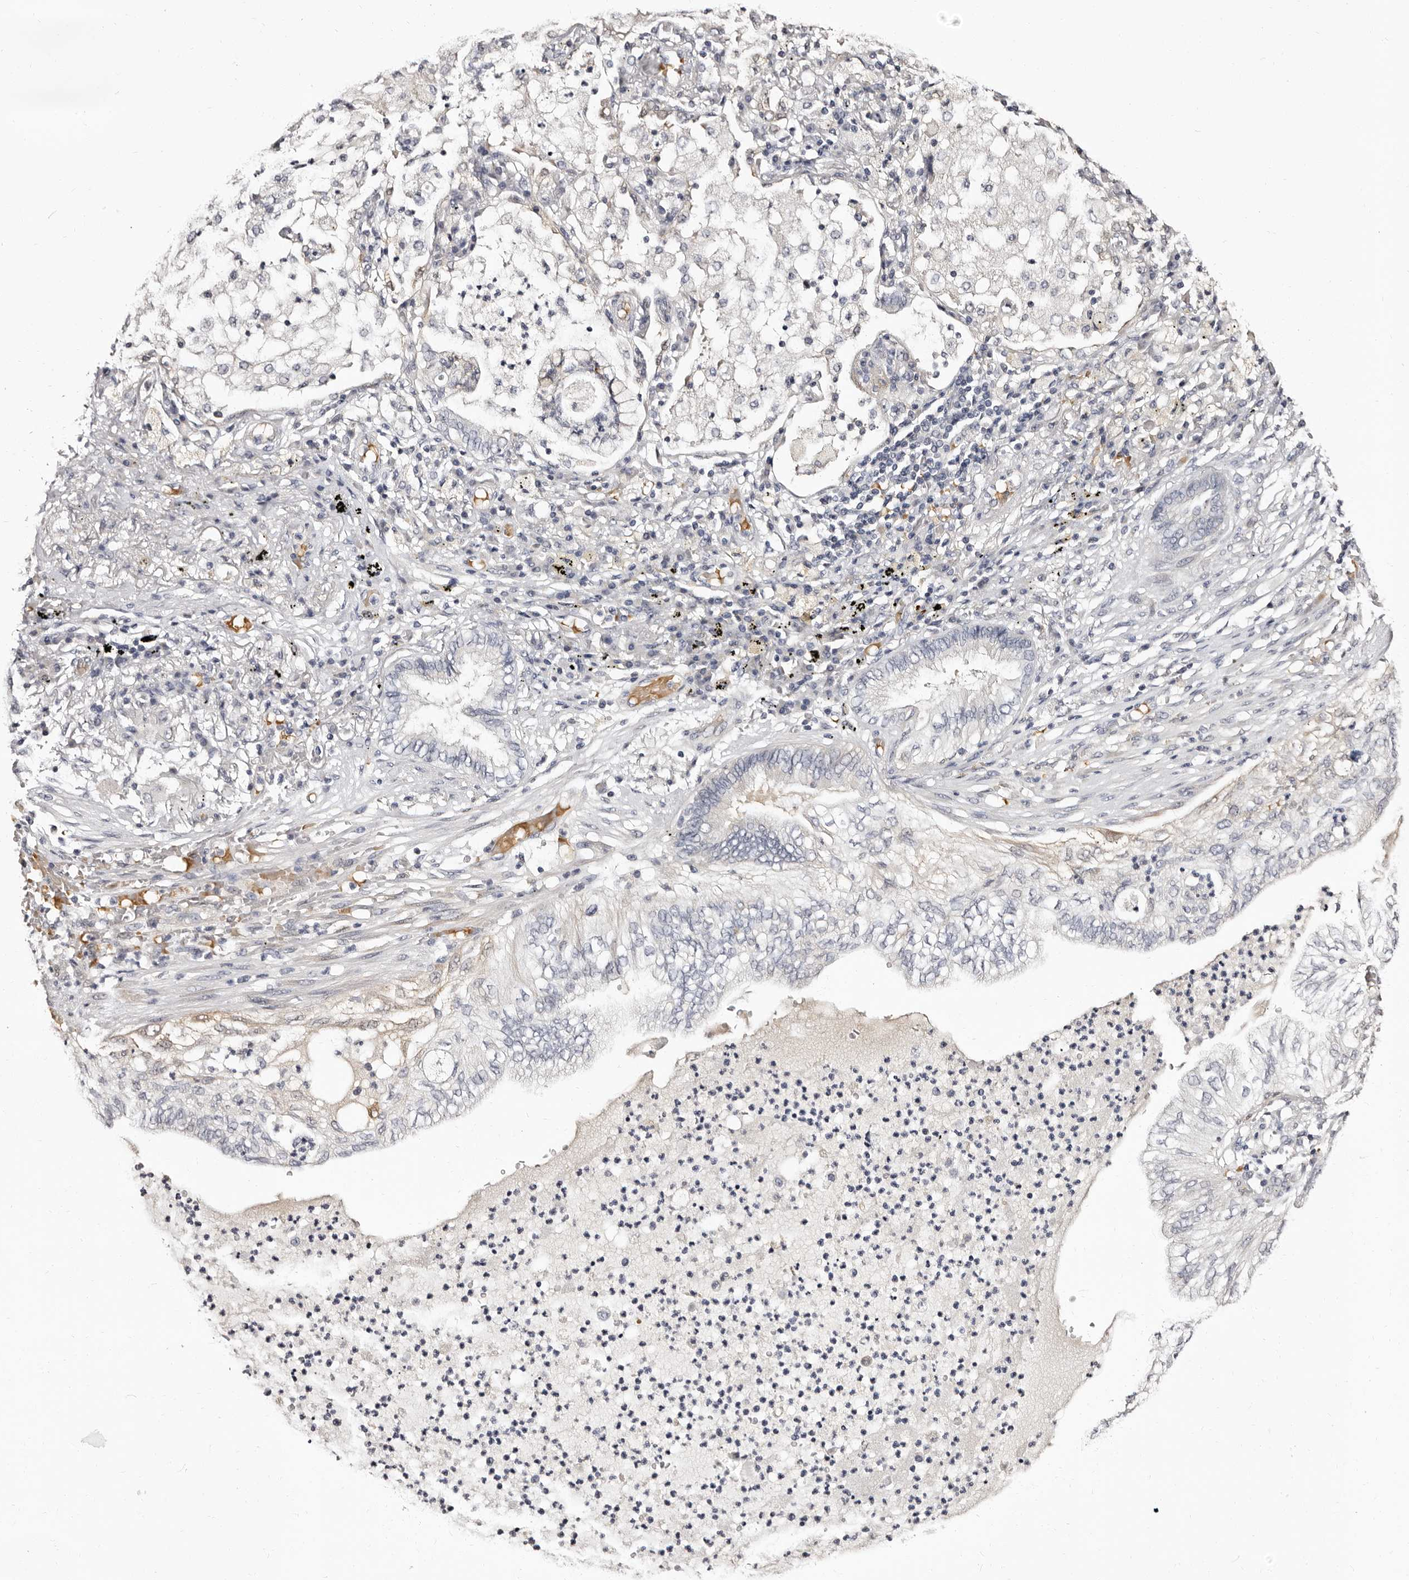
{"staining": {"intensity": "negative", "quantity": "none", "location": "none"}, "tissue": "lung cancer", "cell_type": "Tumor cells", "image_type": "cancer", "snomed": [{"axis": "morphology", "description": "Normal tissue, NOS"}, {"axis": "morphology", "description": "Adenocarcinoma, NOS"}, {"axis": "topography", "description": "Bronchus"}, {"axis": "topography", "description": "Lung"}], "caption": "Tumor cells are negative for protein expression in human adenocarcinoma (lung).", "gene": "BPGM", "patient": {"sex": "female", "age": 70}}